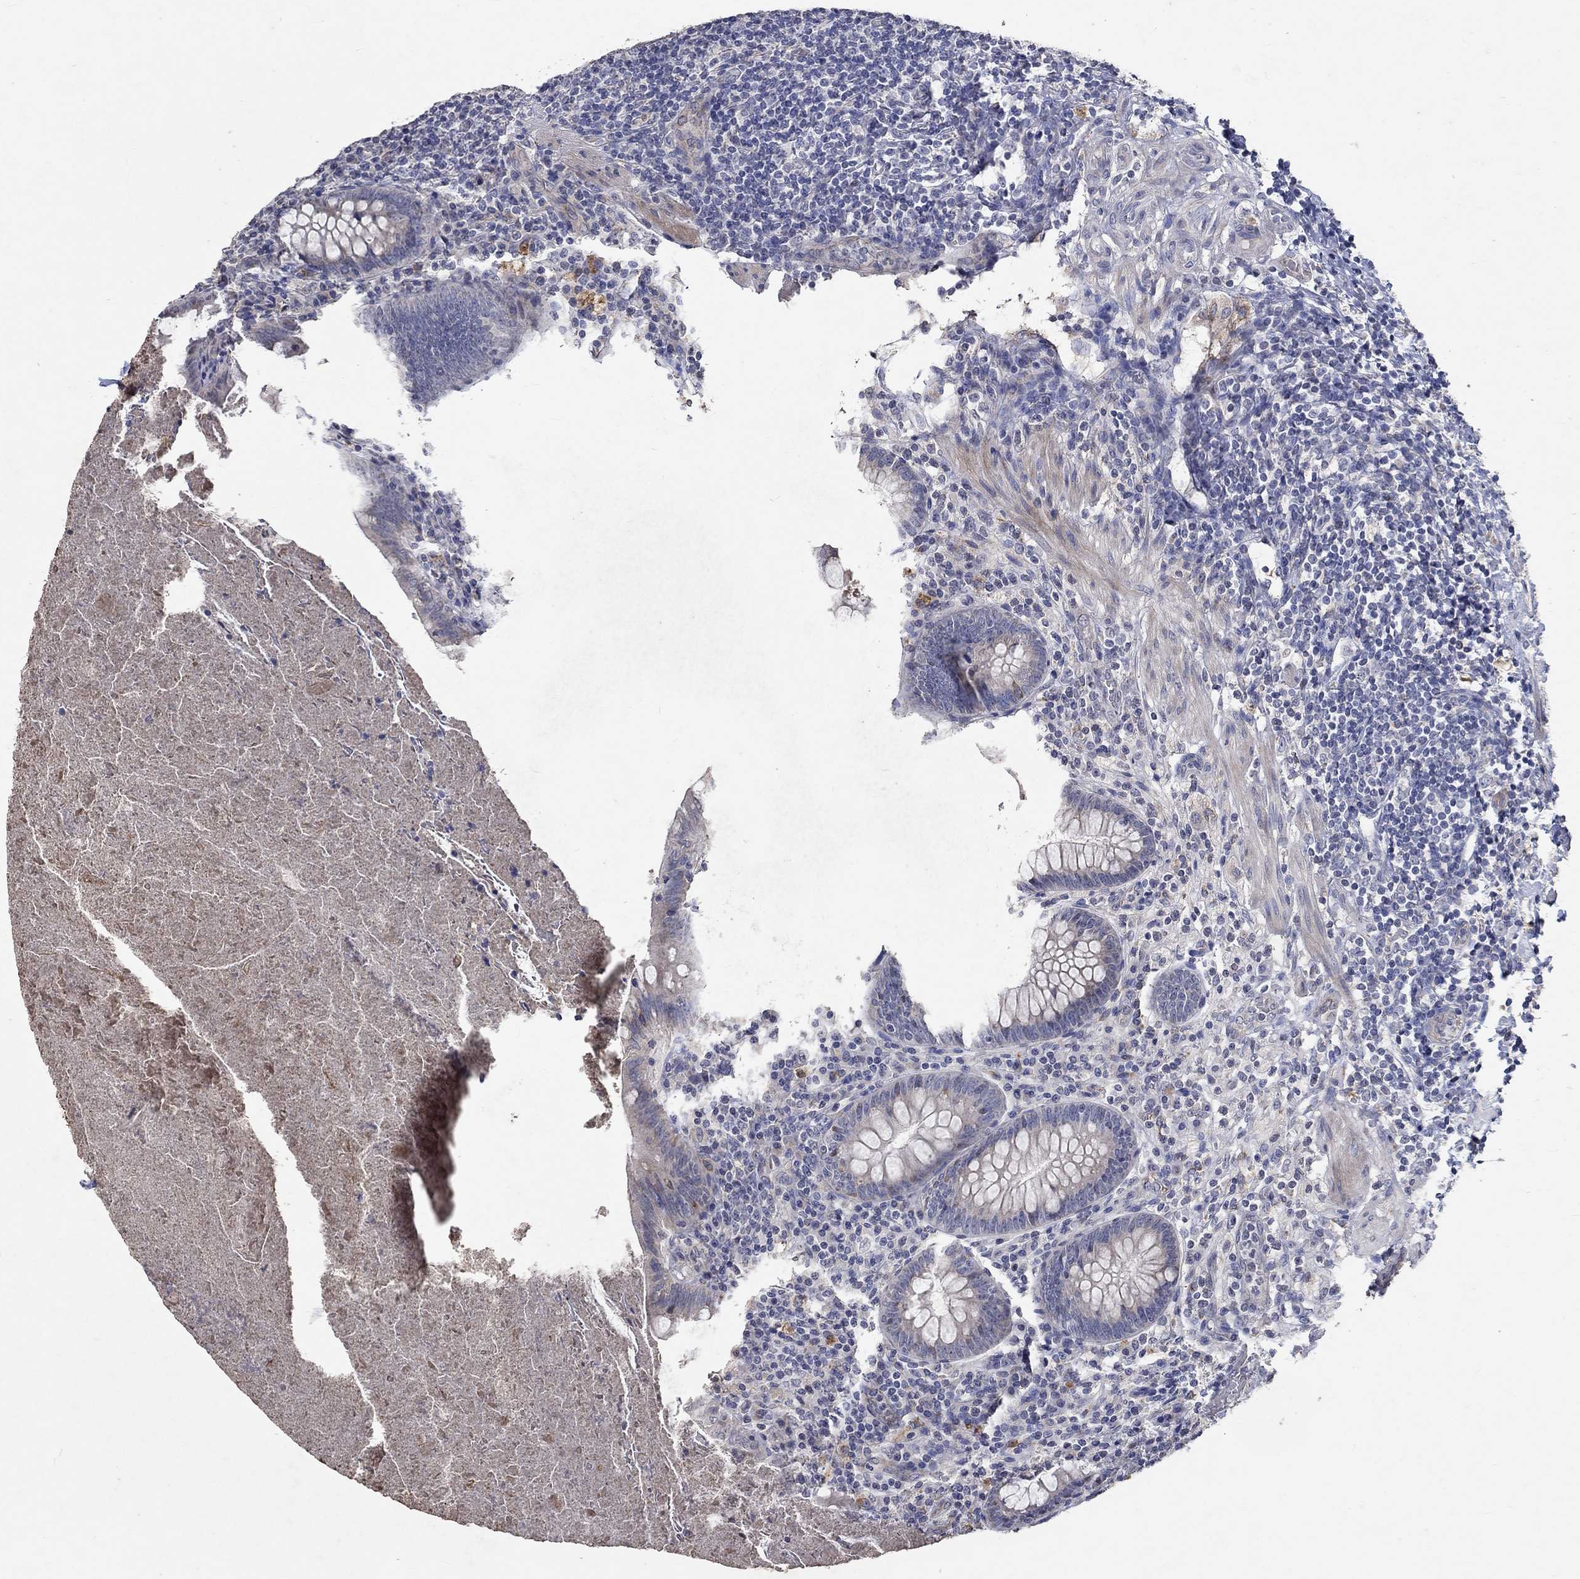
{"staining": {"intensity": "negative", "quantity": "none", "location": "none"}, "tissue": "appendix", "cell_type": "Glandular cells", "image_type": "normal", "snomed": [{"axis": "morphology", "description": "Normal tissue, NOS"}, {"axis": "topography", "description": "Appendix"}], "caption": "A photomicrograph of appendix stained for a protein demonstrates no brown staining in glandular cells.", "gene": "TMEM169", "patient": {"sex": "male", "age": 47}}